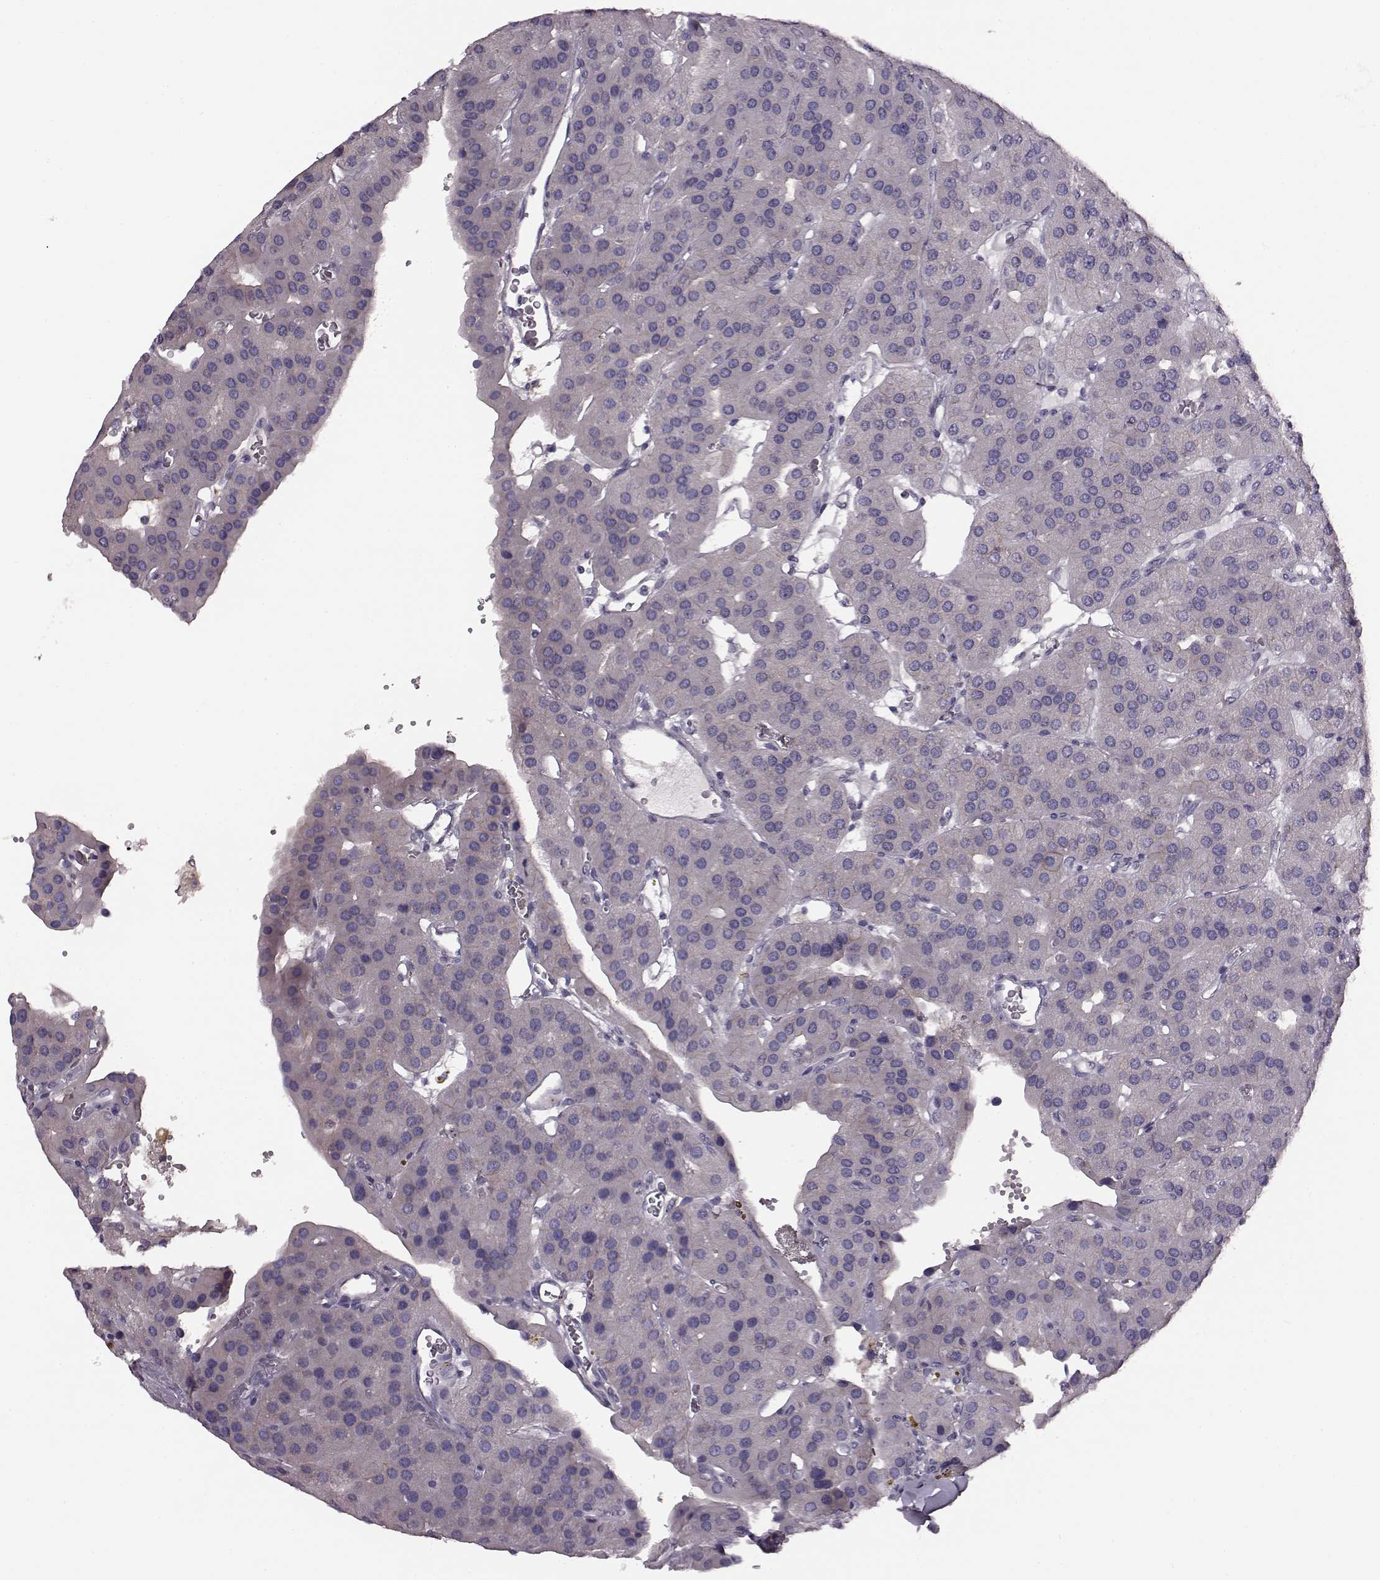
{"staining": {"intensity": "weak", "quantity": "<25%", "location": "cytoplasmic/membranous"}, "tissue": "parathyroid gland", "cell_type": "Glandular cells", "image_type": "normal", "snomed": [{"axis": "morphology", "description": "Normal tissue, NOS"}, {"axis": "morphology", "description": "Adenoma, NOS"}, {"axis": "topography", "description": "Parathyroid gland"}], "caption": "A high-resolution image shows immunohistochemistry staining of normal parathyroid gland, which demonstrates no significant expression in glandular cells.", "gene": "SNTG1", "patient": {"sex": "female", "age": 86}}